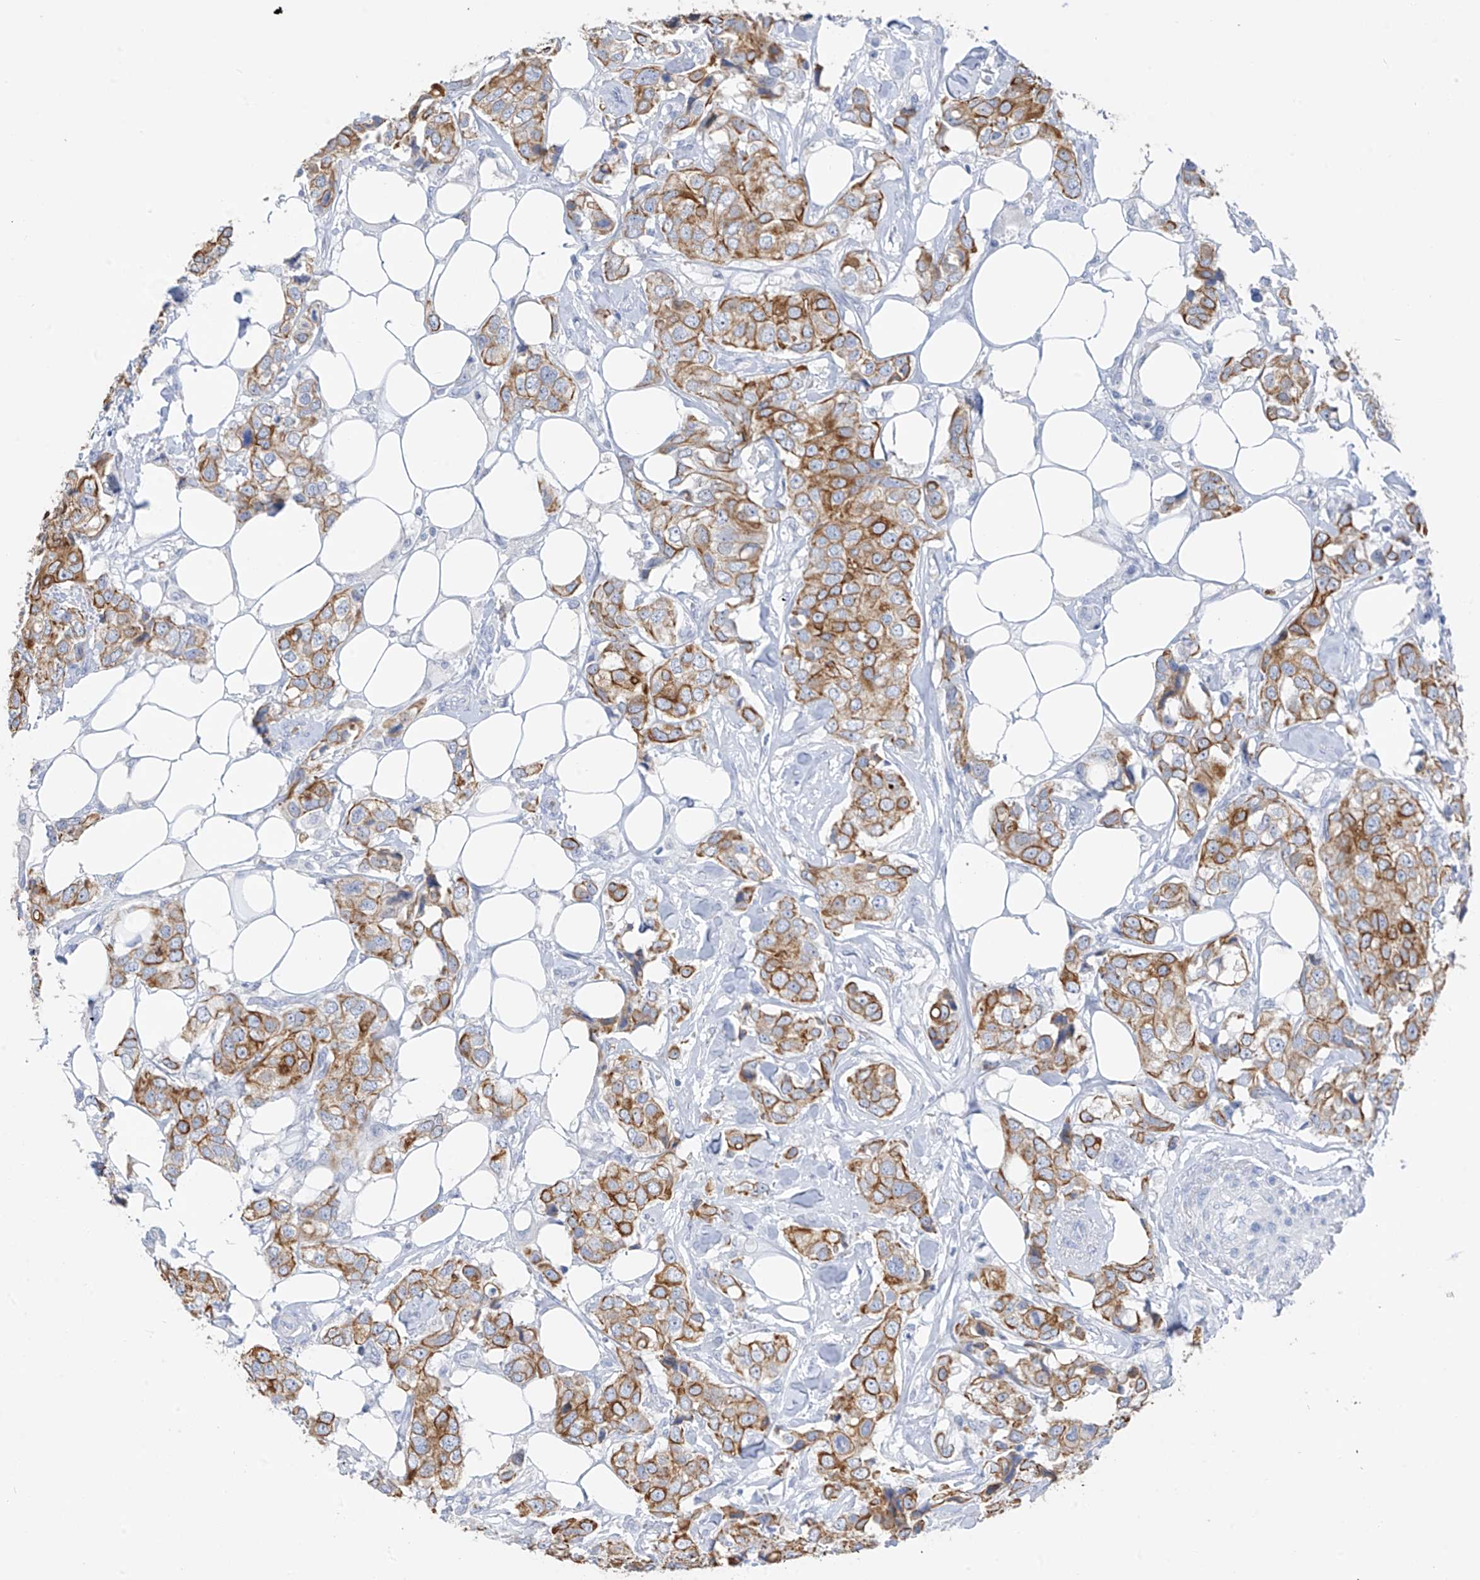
{"staining": {"intensity": "moderate", "quantity": ">75%", "location": "cytoplasmic/membranous"}, "tissue": "breast cancer", "cell_type": "Tumor cells", "image_type": "cancer", "snomed": [{"axis": "morphology", "description": "Duct carcinoma"}, {"axis": "topography", "description": "Breast"}], "caption": "Breast cancer stained with a brown dye reveals moderate cytoplasmic/membranous positive staining in about >75% of tumor cells.", "gene": "PAFAH1B3", "patient": {"sex": "female", "age": 80}}